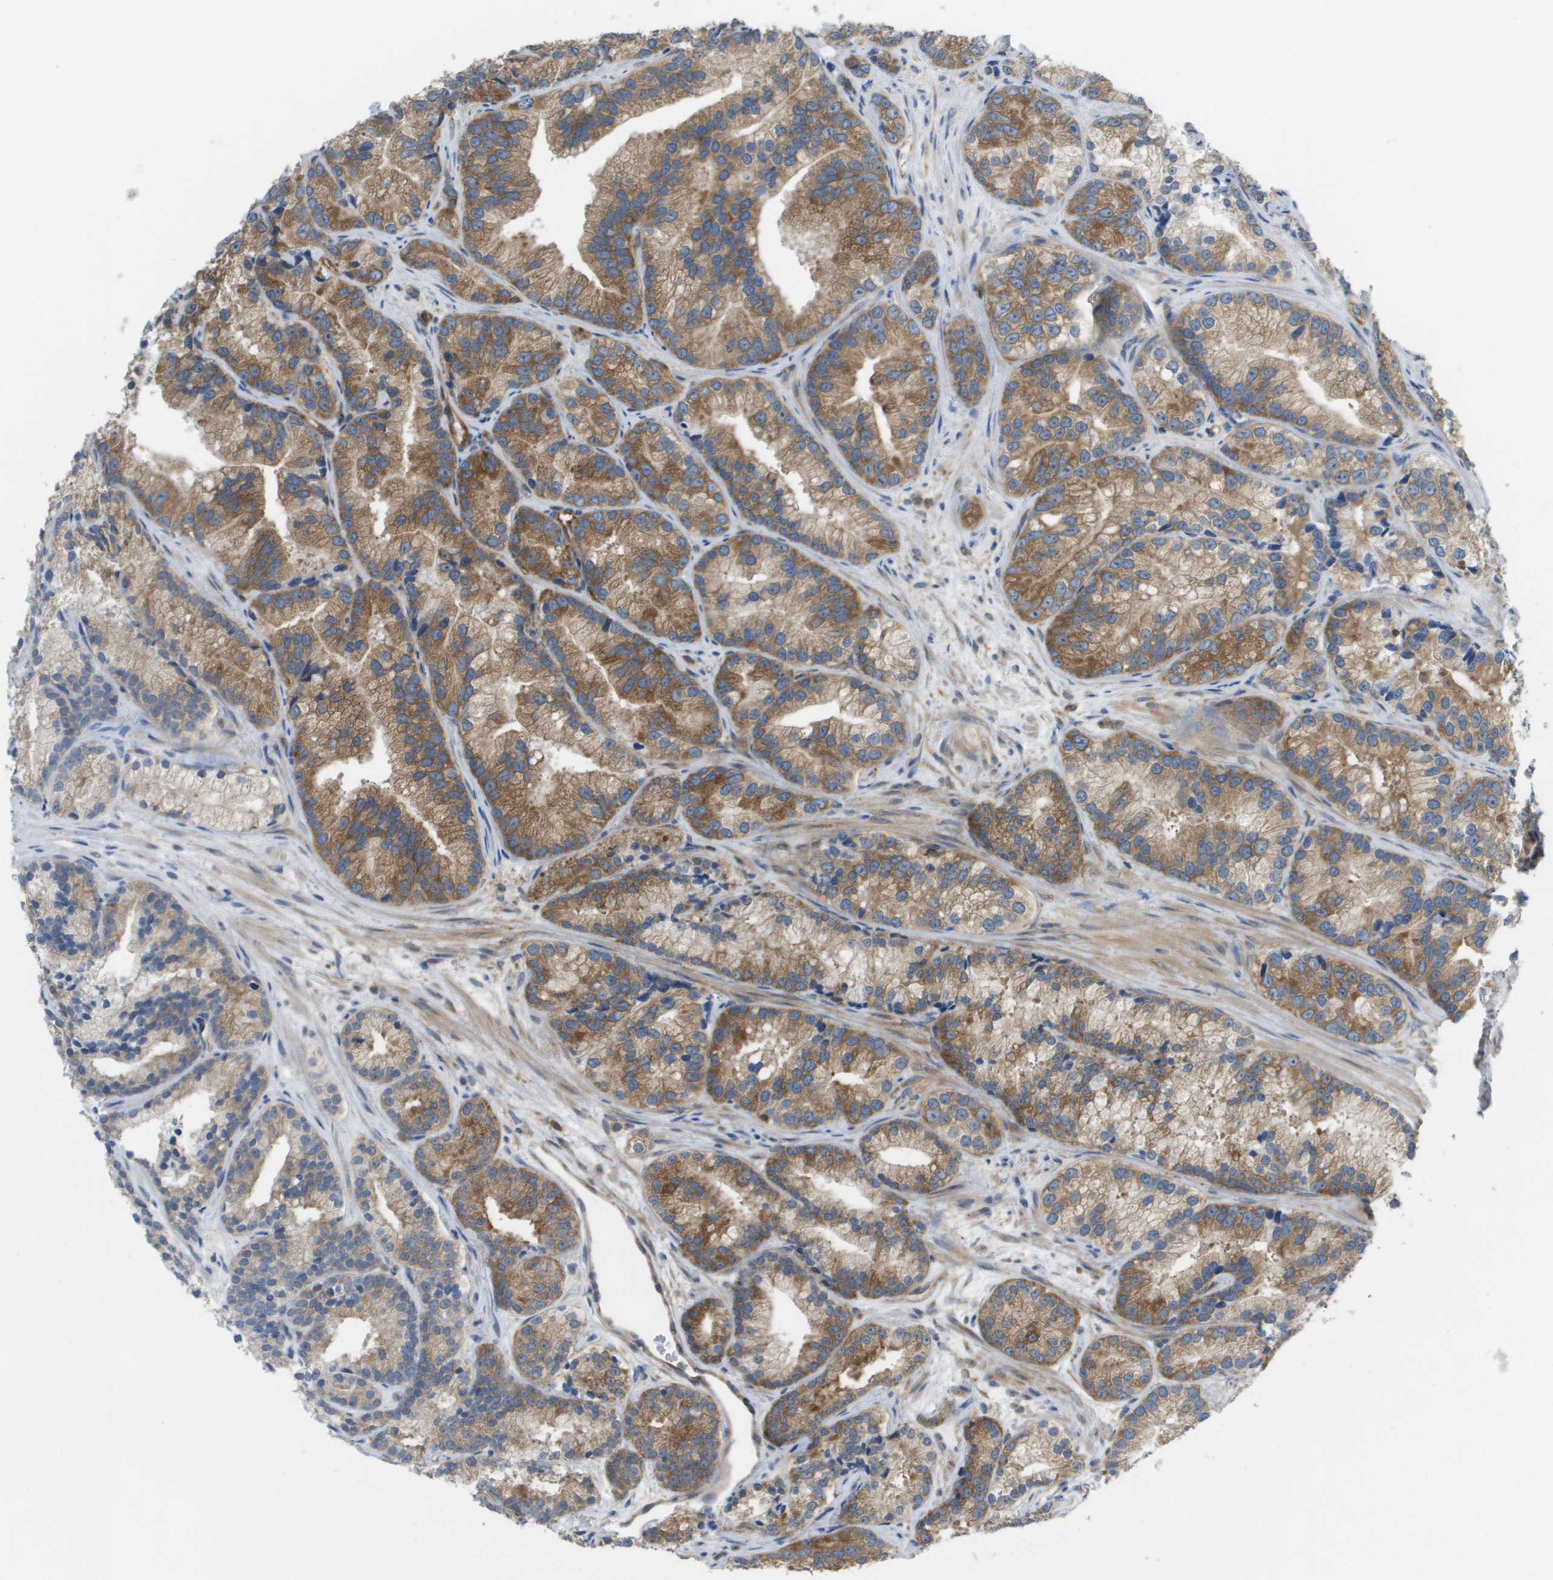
{"staining": {"intensity": "moderate", "quantity": ">75%", "location": "cytoplasmic/membranous"}, "tissue": "prostate cancer", "cell_type": "Tumor cells", "image_type": "cancer", "snomed": [{"axis": "morphology", "description": "Adenocarcinoma, Low grade"}, {"axis": "topography", "description": "Prostate"}], "caption": "Immunohistochemical staining of human low-grade adenocarcinoma (prostate) displays moderate cytoplasmic/membranous protein staining in about >75% of tumor cells.", "gene": "EIF4G2", "patient": {"sex": "male", "age": 89}}